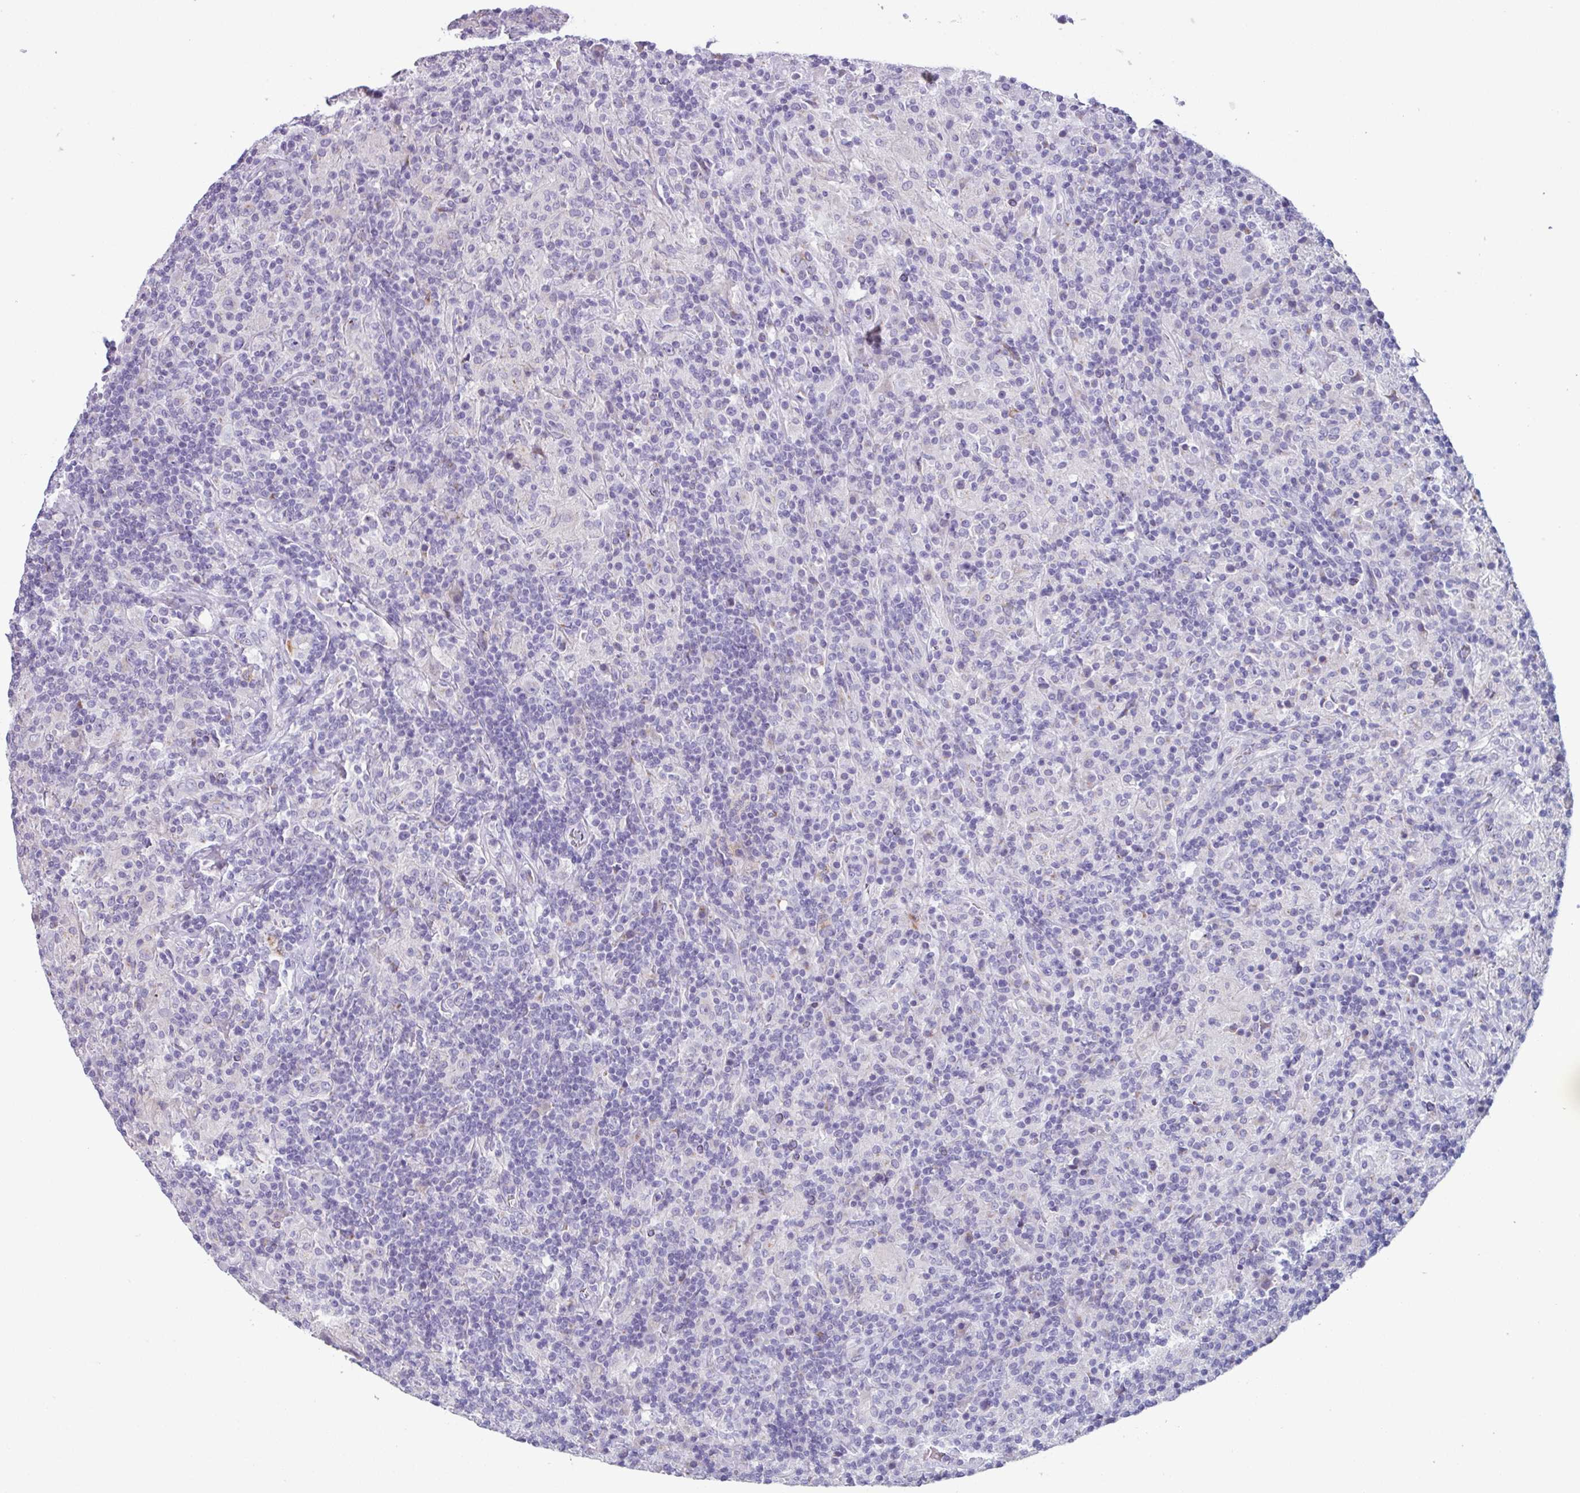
{"staining": {"intensity": "negative", "quantity": "none", "location": "none"}, "tissue": "lymphoma", "cell_type": "Tumor cells", "image_type": "cancer", "snomed": [{"axis": "morphology", "description": "Hodgkin's disease, NOS"}, {"axis": "topography", "description": "Lymph node"}], "caption": "Tumor cells show no significant expression in lymphoma.", "gene": "ADGRE1", "patient": {"sex": "male", "age": 70}}